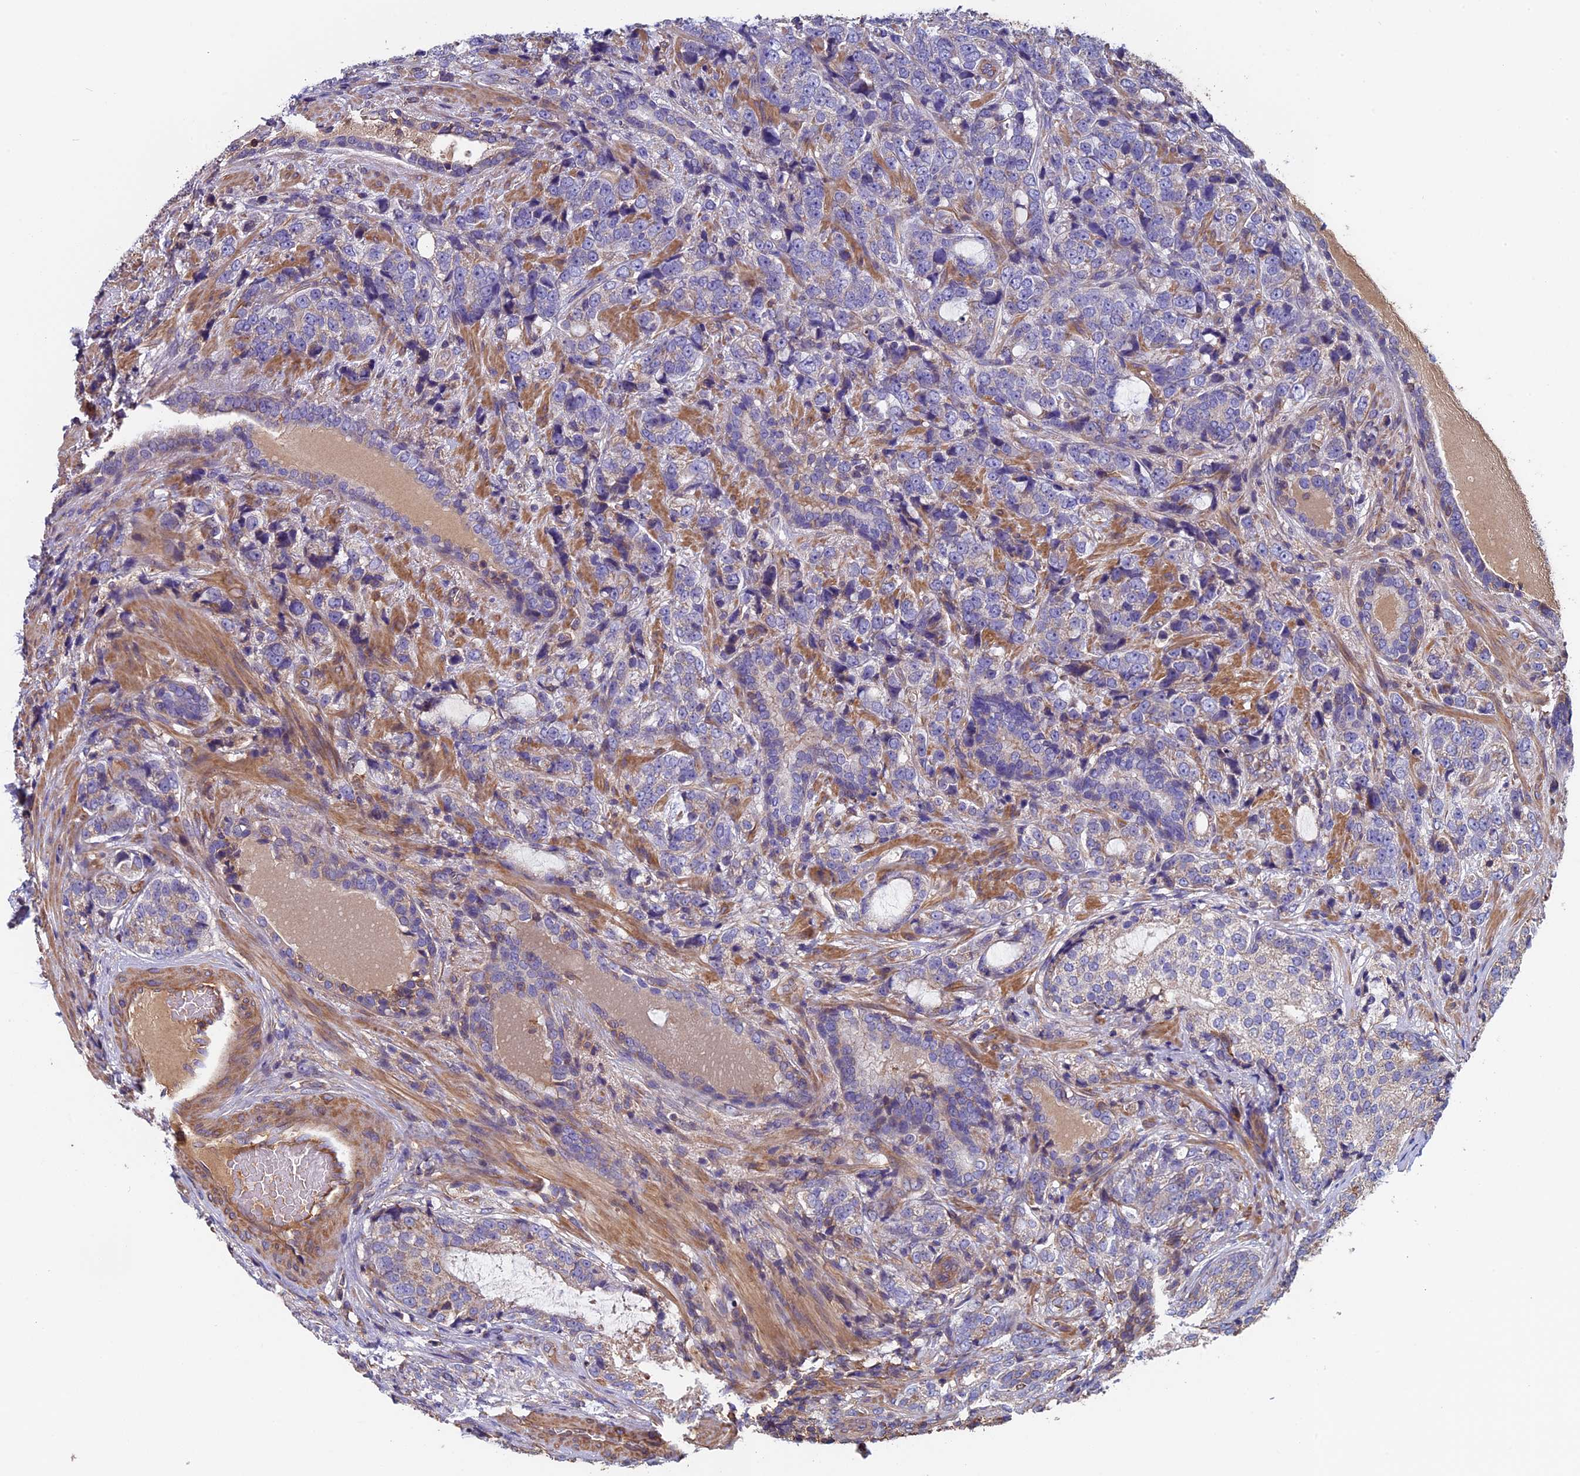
{"staining": {"intensity": "weak", "quantity": "<25%", "location": "cytoplasmic/membranous"}, "tissue": "prostate cancer", "cell_type": "Tumor cells", "image_type": "cancer", "snomed": [{"axis": "morphology", "description": "Adenocarcinoma, High grade"}, {"axis": "topography", "description": "Prostate"}], "caption": "Immunohistochemical staining of human prostate adenocarcinoma (high-grade) shows no significant staining in tumor cells. The staining is performed using DAB brown chromogen with nuclei counter-stained in using hematoxylin.", "gene": "CCDC153", "patient": {"sex": "male", "age": 67}}